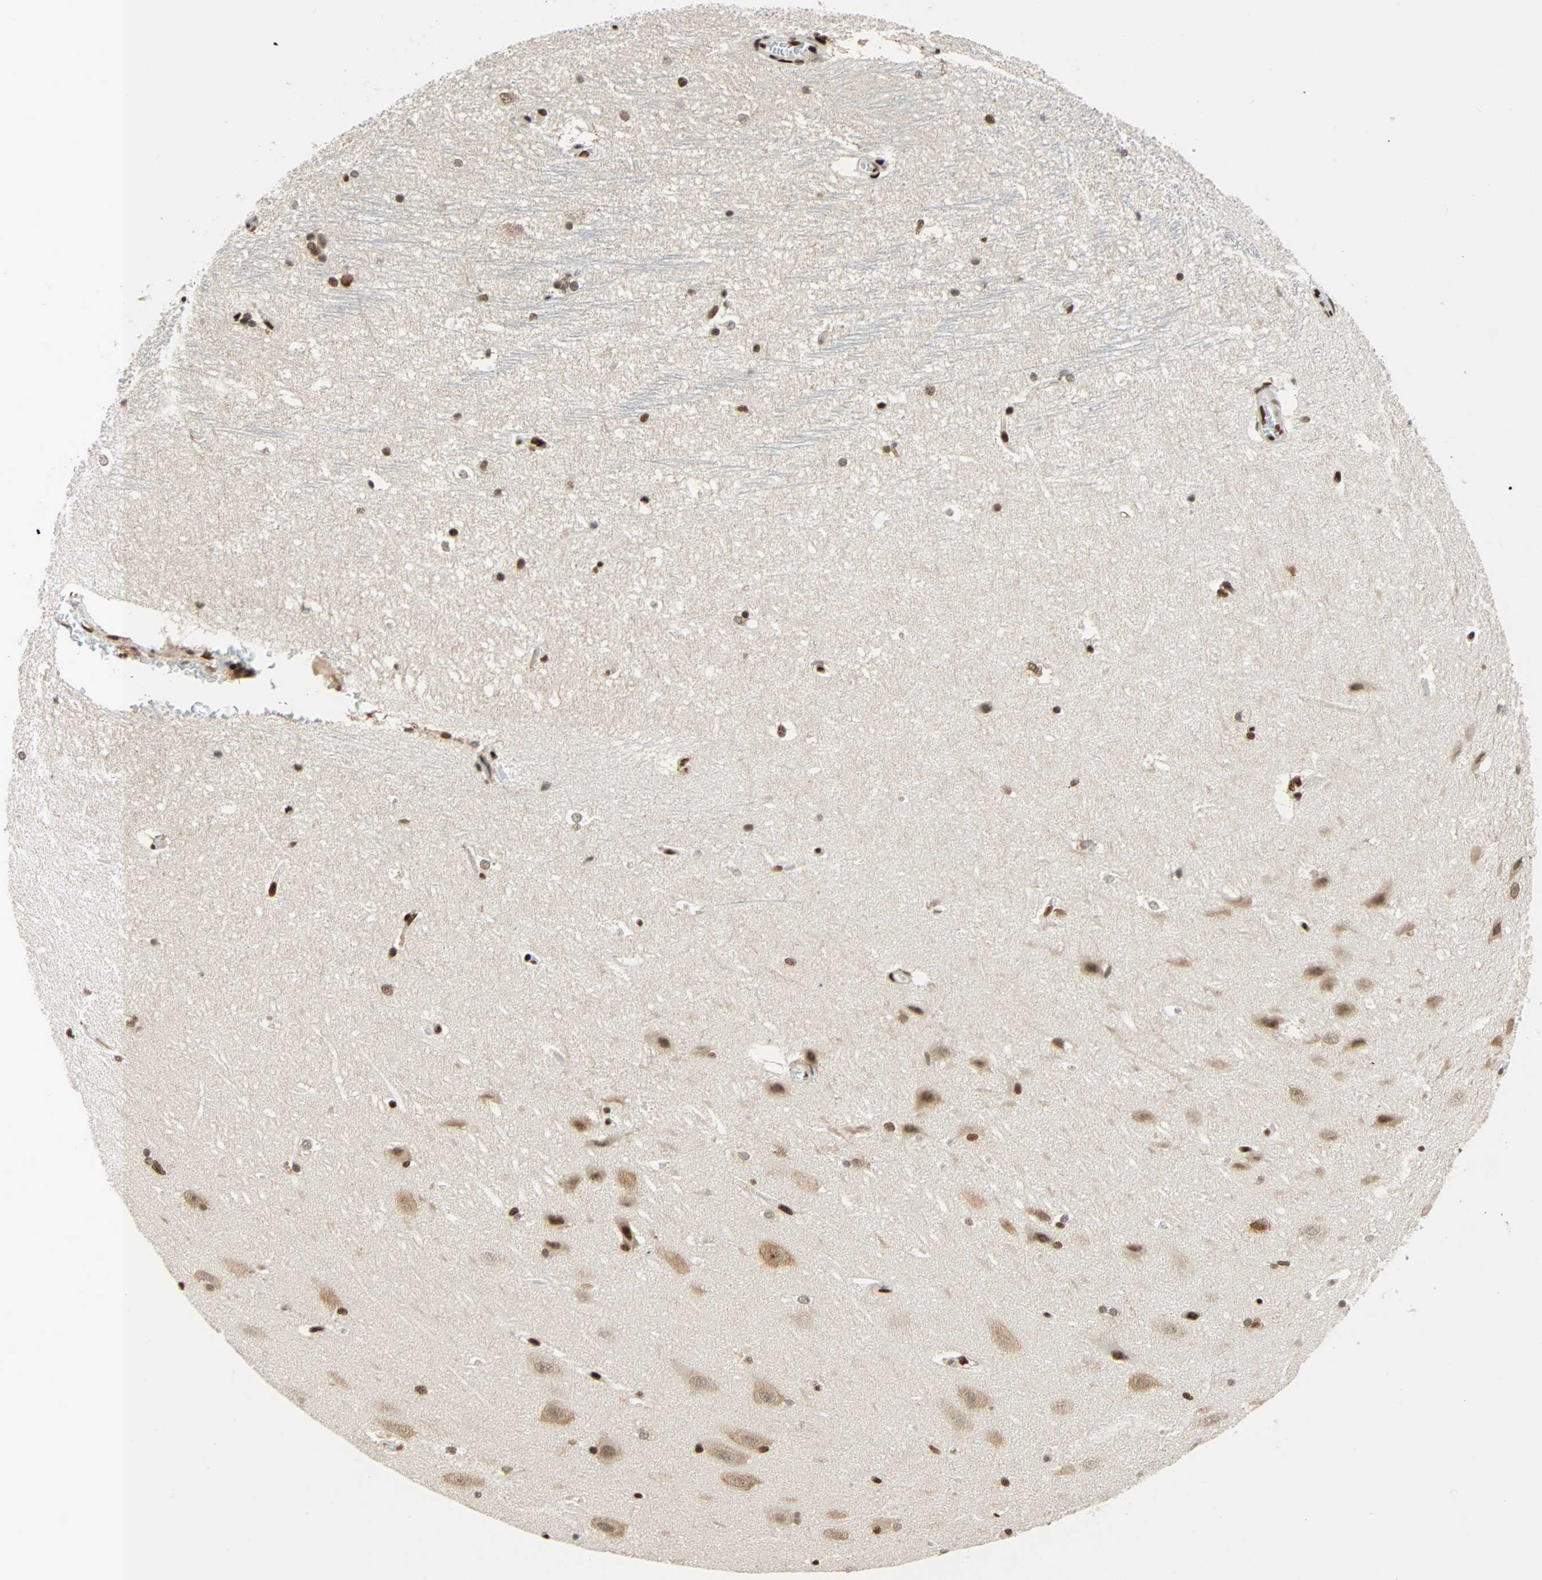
{"staining": {"intensity": "moderate", "quantity": "25%-75%", "location": "nuclear"}, "tissue": "hippocampus", "cell_type": "Glial cells", "image_type": "normal", "snomed": [{"axis": "morphology", "description": "Normal tissue, NOS"}, {"axis": "topography", "description": "Hippocampus"}], "caption": "Immunohistochemistry of normal hippocampus demonstrates medium levels of moderate nuclear positivity in about 25%-75% of glial cells.", "gene": "CDK12", "patient": {"sex": "female", "age": 19}}